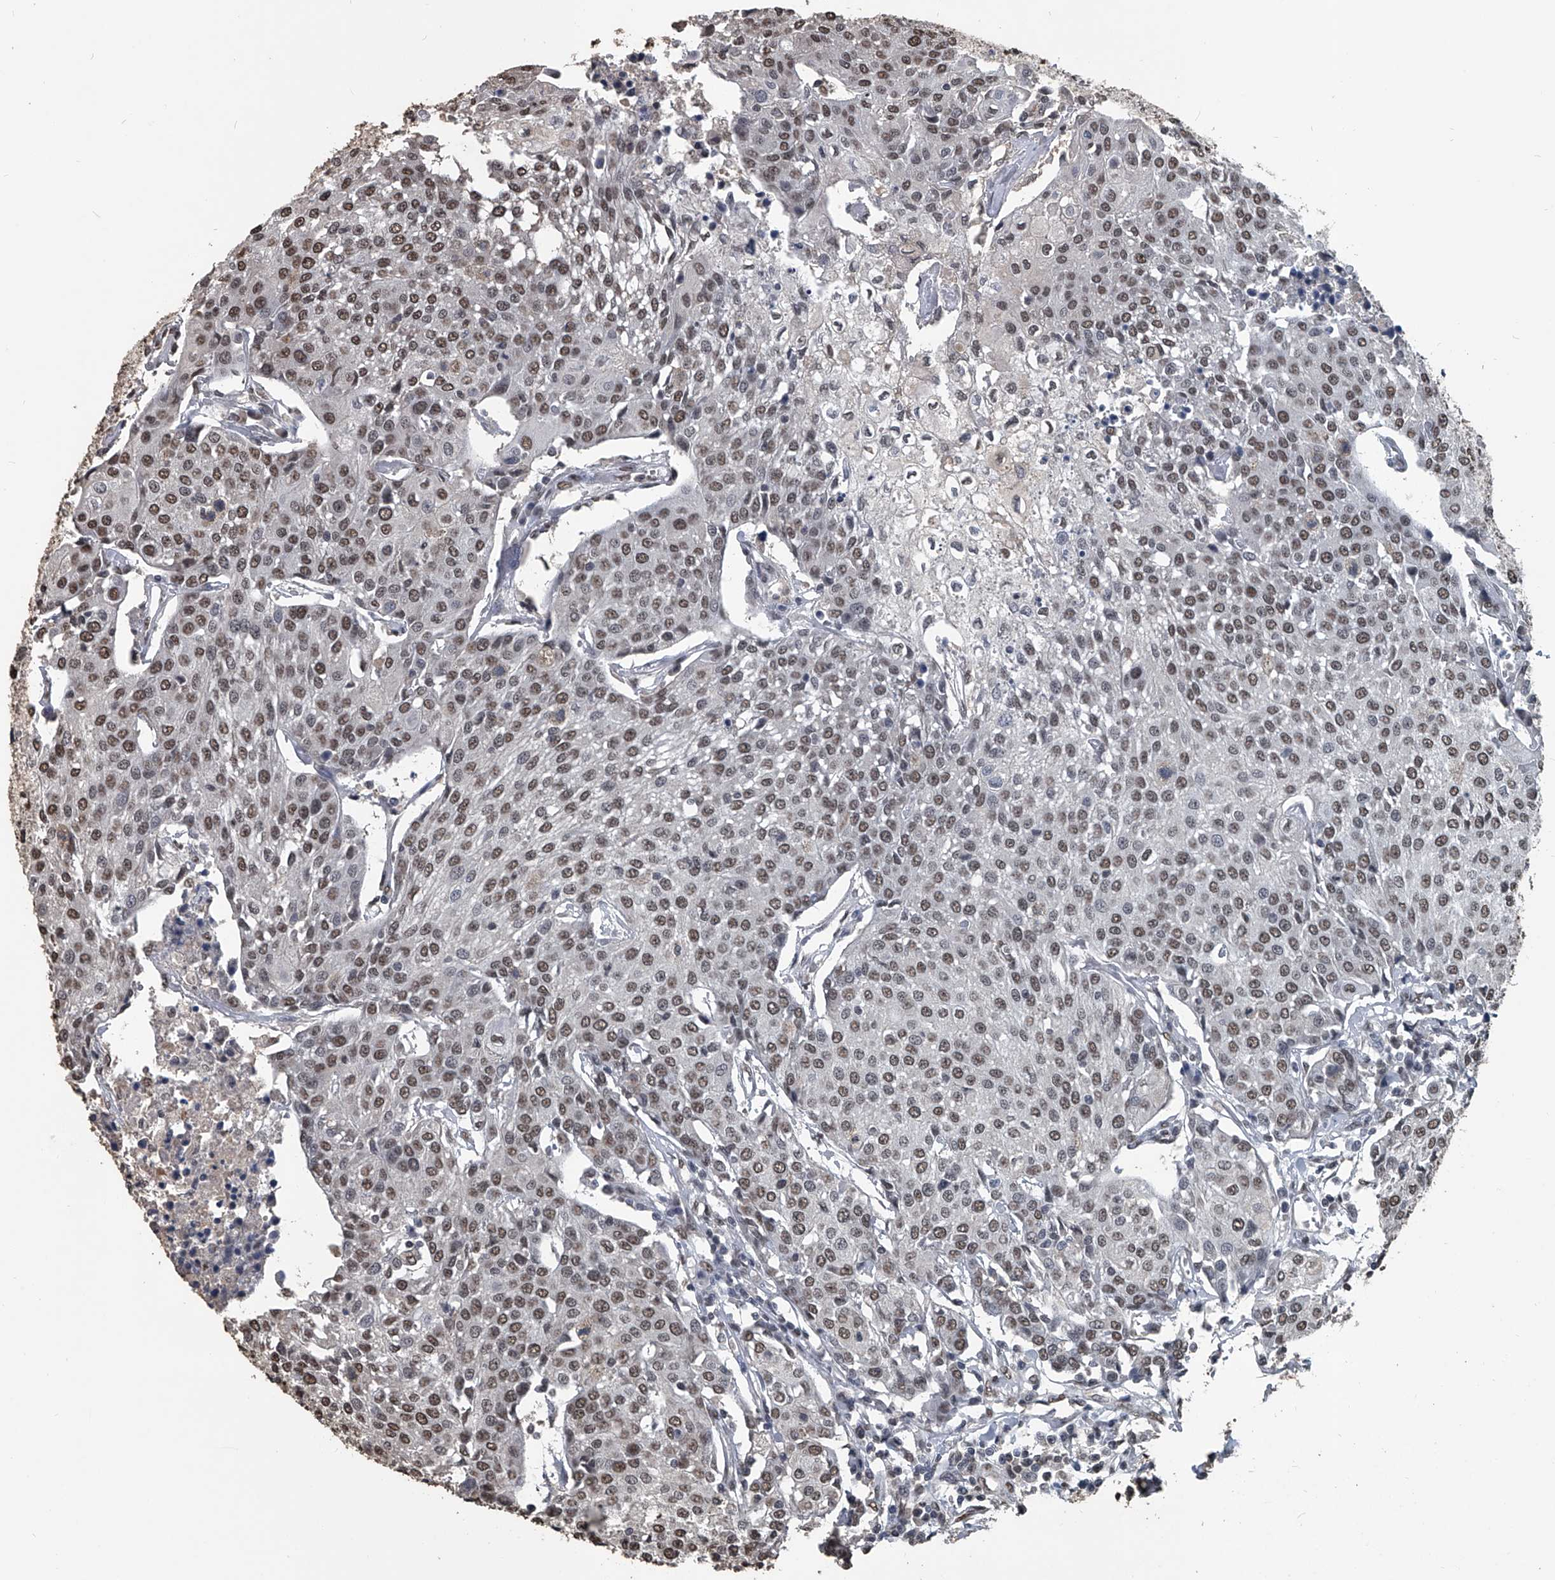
{"staining": {"intensity": "moderate", "quantity": ">75%", "location": "nuclear"}, "tissue": "urothelial cancer", "cell_type": "Tumor cells", "image_type": "cancer", "snomed": [{"axis": "morphology", "description": "Urothelial carcinoma, High grade"}, {"axis": "topography", "description": "Urinary bladder"}], "caption": "Urothelial carcinoma (high-grade) tissue reveals moderate nuclear expression in about >75% of tumor cells The staining was performed using DAB (3,3'-diaminobenzidine), with brown indicating positive protein expression. Nuclei are stained blue with hematoxylin.", "gene": "MATR3", "patient": {"sex": "female", "age": 85}}